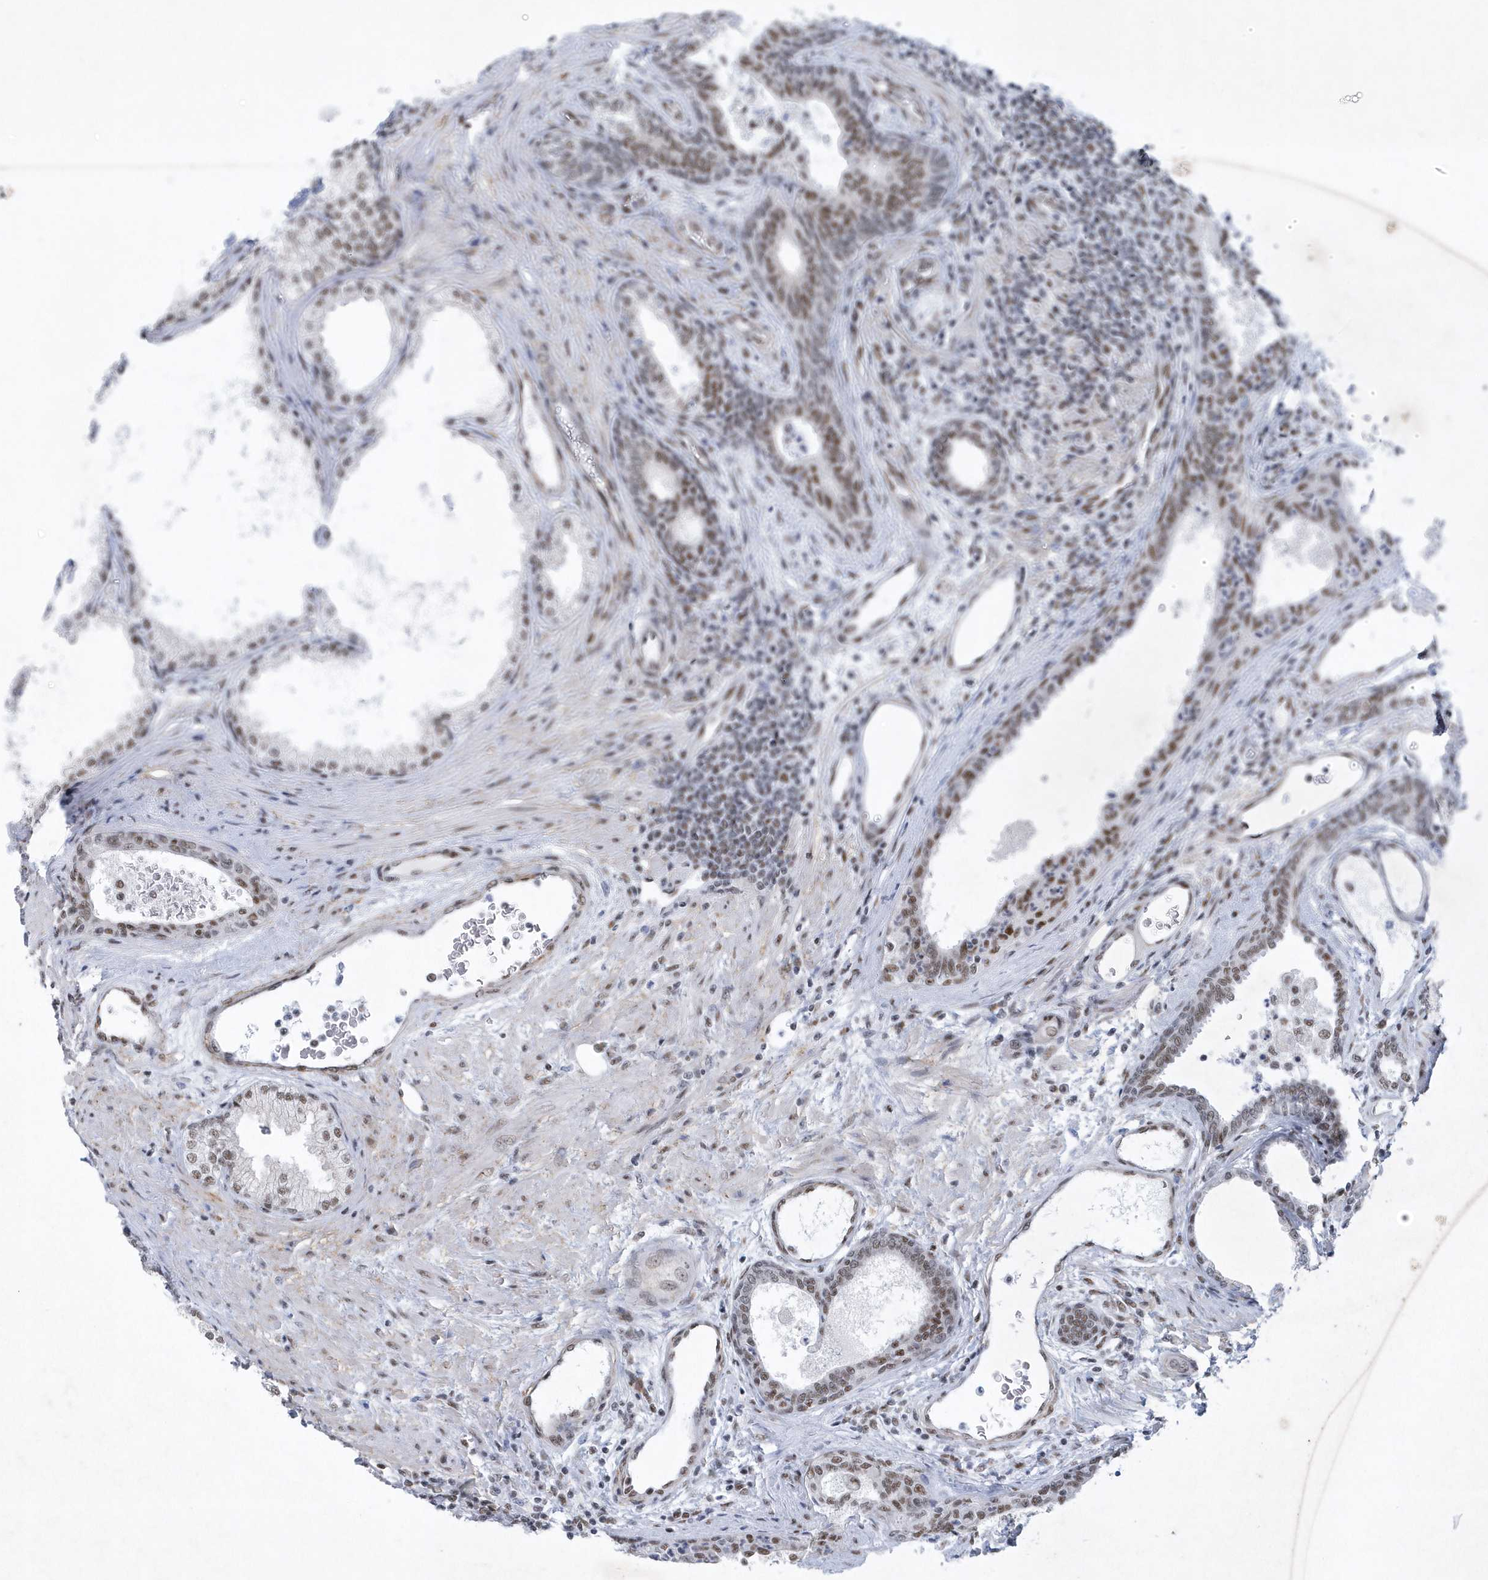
{"staining": {"intensity": "moderate", "quantity": "25%-75%", "location": "nuclear"}, "tissue": "prostate", "cell_type": "Glandular cells", "image_type": "normal", "snomed": [{"axis": "morphology", "description": "Normal tissue, NOS"}, {"axis": "topography", "description": "Prostate"}], "caption": "Immunohistochemical staining of normal human prostate exhibits 25%-75% levels of moderate nuclear protein expression in approximately 25%-75% of glandular cells. The staining was performed using DAB to visualize the protein expression in brown, while the nuclei were stained in blue with hematoxylin (Magnification: 20x).", "gene": "DCLRE1A", "patient": {"sex": "male", "age": 76}}